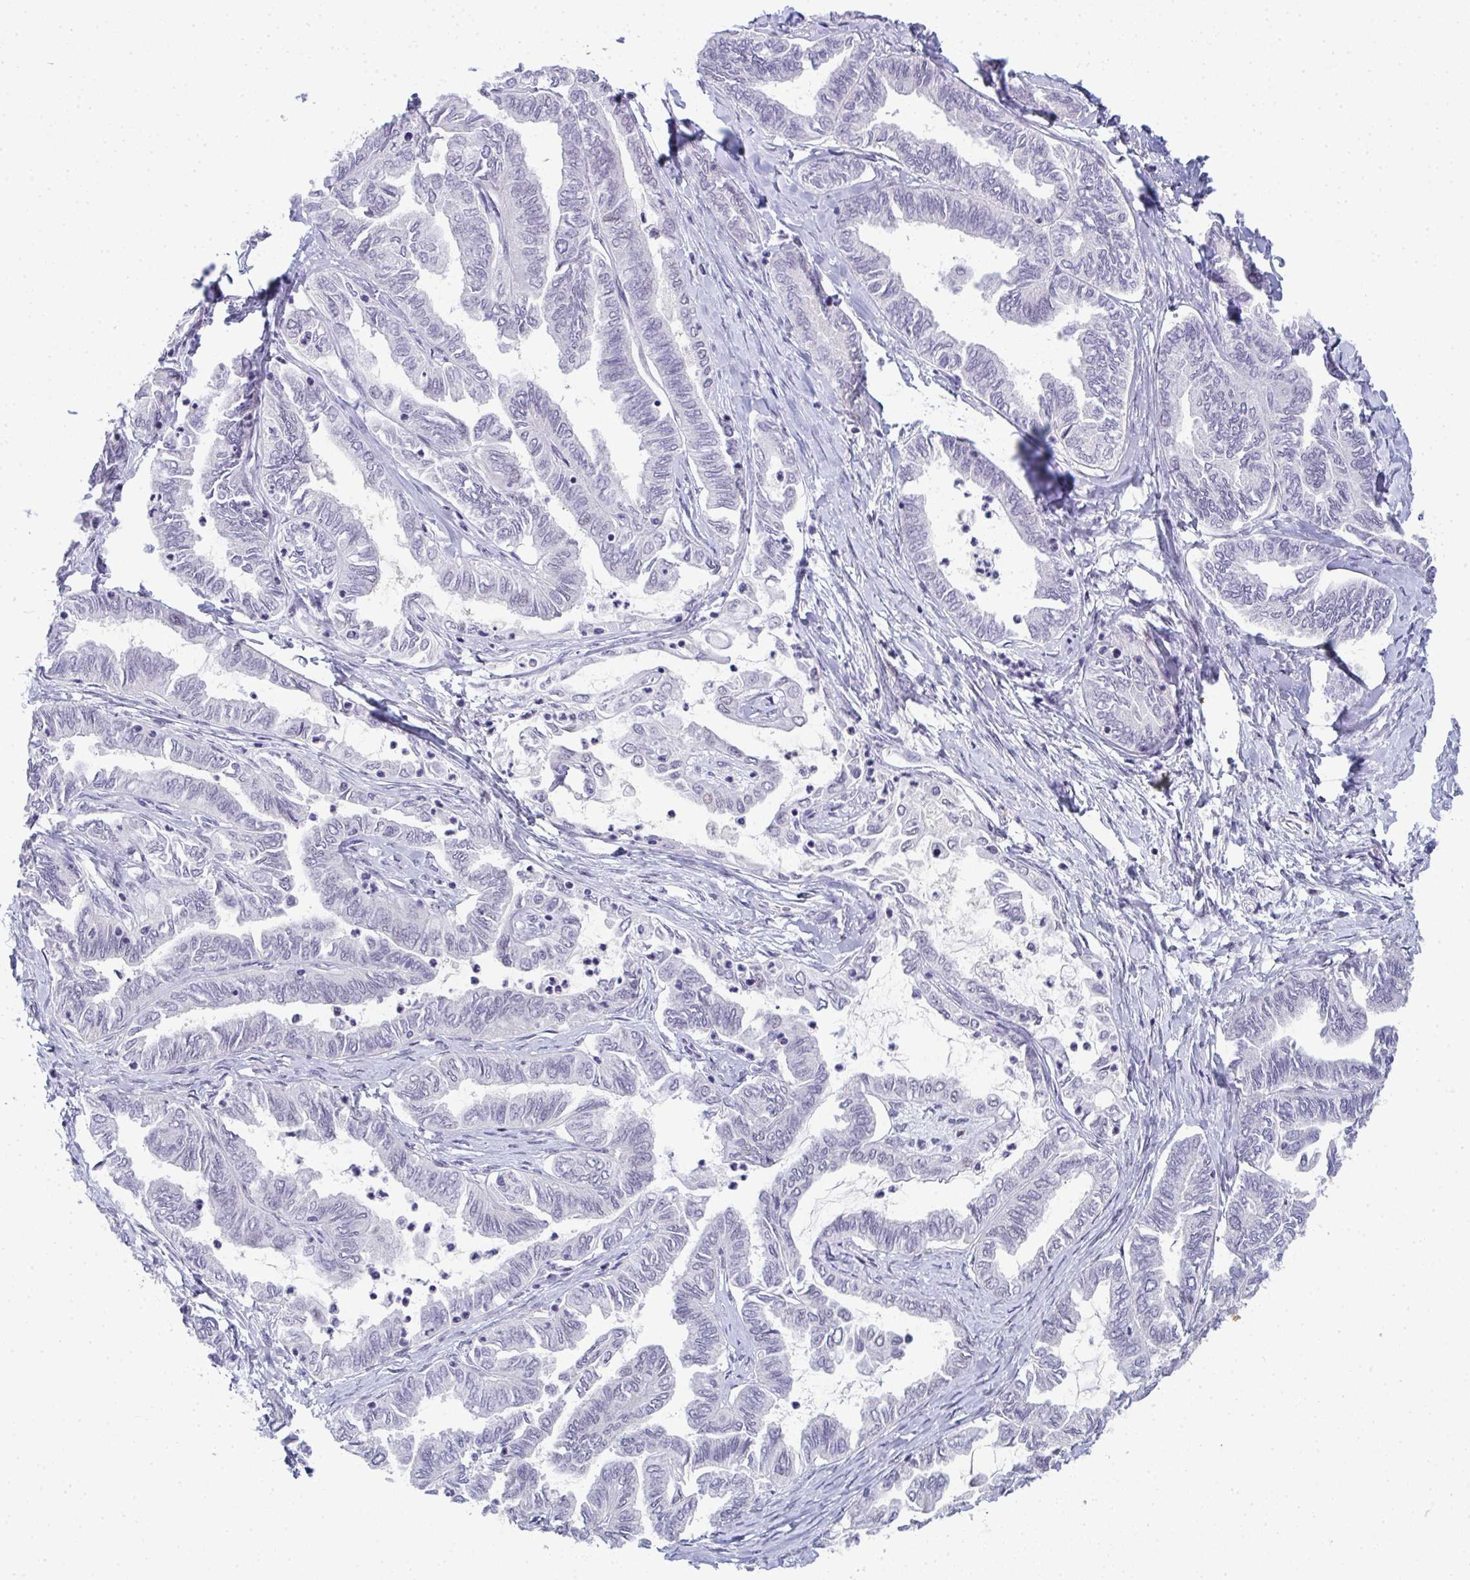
{"staining": {"intensity": "negative", "quantity": "none", "location": "none"}, "tissue": "ovarian cancer", "cell_type": "Tumor cells", "image_type": "cancer", "snomed": [{"axis": "morphology", "description": "Carcinoma, endometroid"}, {"axis": "topography", "description": "Ovary"}], "caption": "Tumor cells are negative for protein expression in human ovarian cancer.", "gene": "TNMD", "patient": {"sex": "female", "age": 70}}